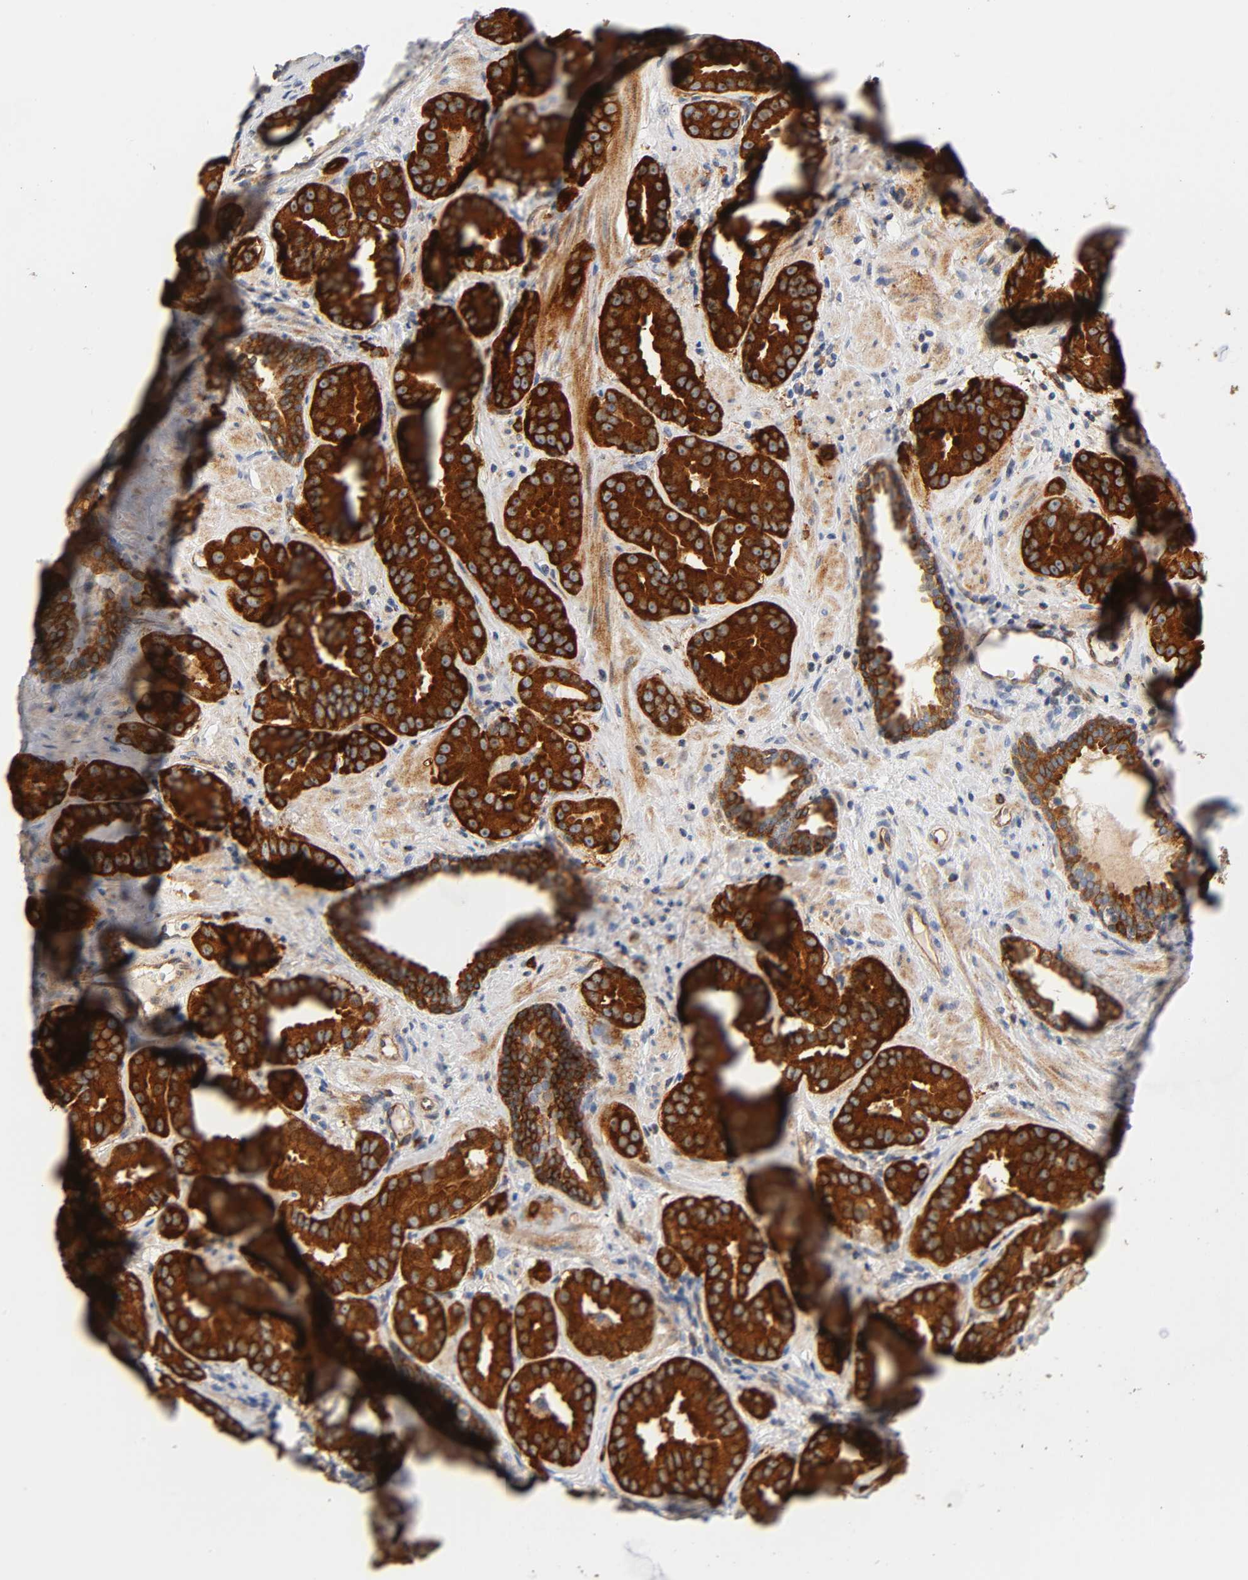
{"staining": {"intensity": "strong", "quantity": ">75%", "location": "cytoplasmic/membranous"}, "tissue": "prostate cancer", "cell_type": "Tumor cells", "image_type": "cancer", "snomed": [{"axis": "morphology", "description": "Adenocarcinoma, Low grade"}, {"axis": "topography", "description": "Prostate"}], "caption": "This histopathology image reveals immunohistochemistry (IHC) staining of prostate cancer, with high strong cytoplasmic/membranous staining in about >75% of tumor cells.", "gene": "CD2AP", "patient": {"sex": "male", "age": 59}}